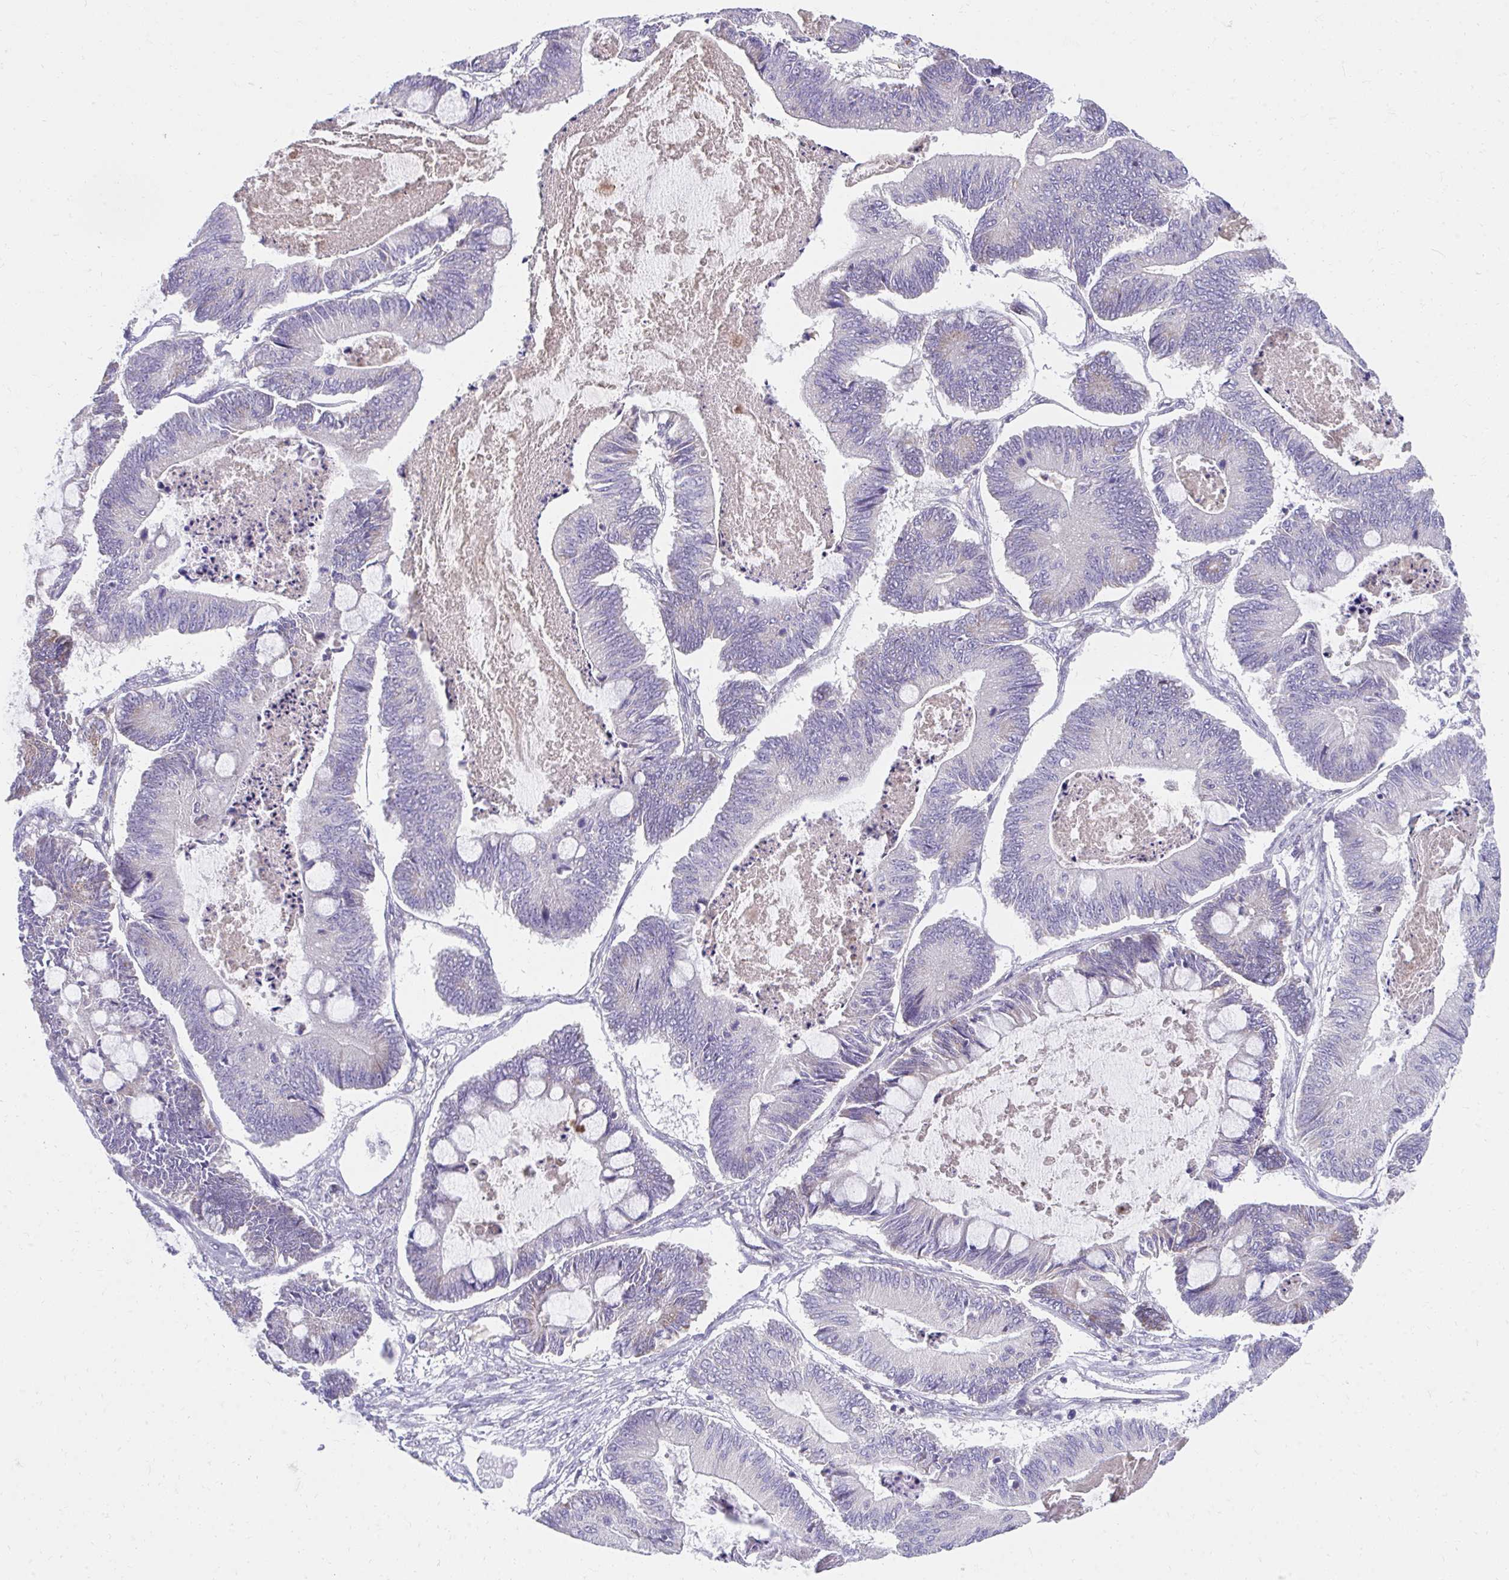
{"staining": {"intensity": "negative", "quantity": "none", "location": "none"}, "tissue": "ovarian cancer", "cell_type": "Tumor cells", "image_type": "cancer", "snomed": [{"axis": "morphology", "description": "Cystadenocarcinoma, mucinous, NOS"}, {"axis": "topography", "description": "Ovary"}], "caption": "A high-resolution micrograph shows immunohistochemistry (IHC) staining of ovarian mucinous cystadenocarcinoma, which reveals no significant expression in tumor cells.", "gene": "SLAMF7", "patient": {"sex": "female", "age": 61}}